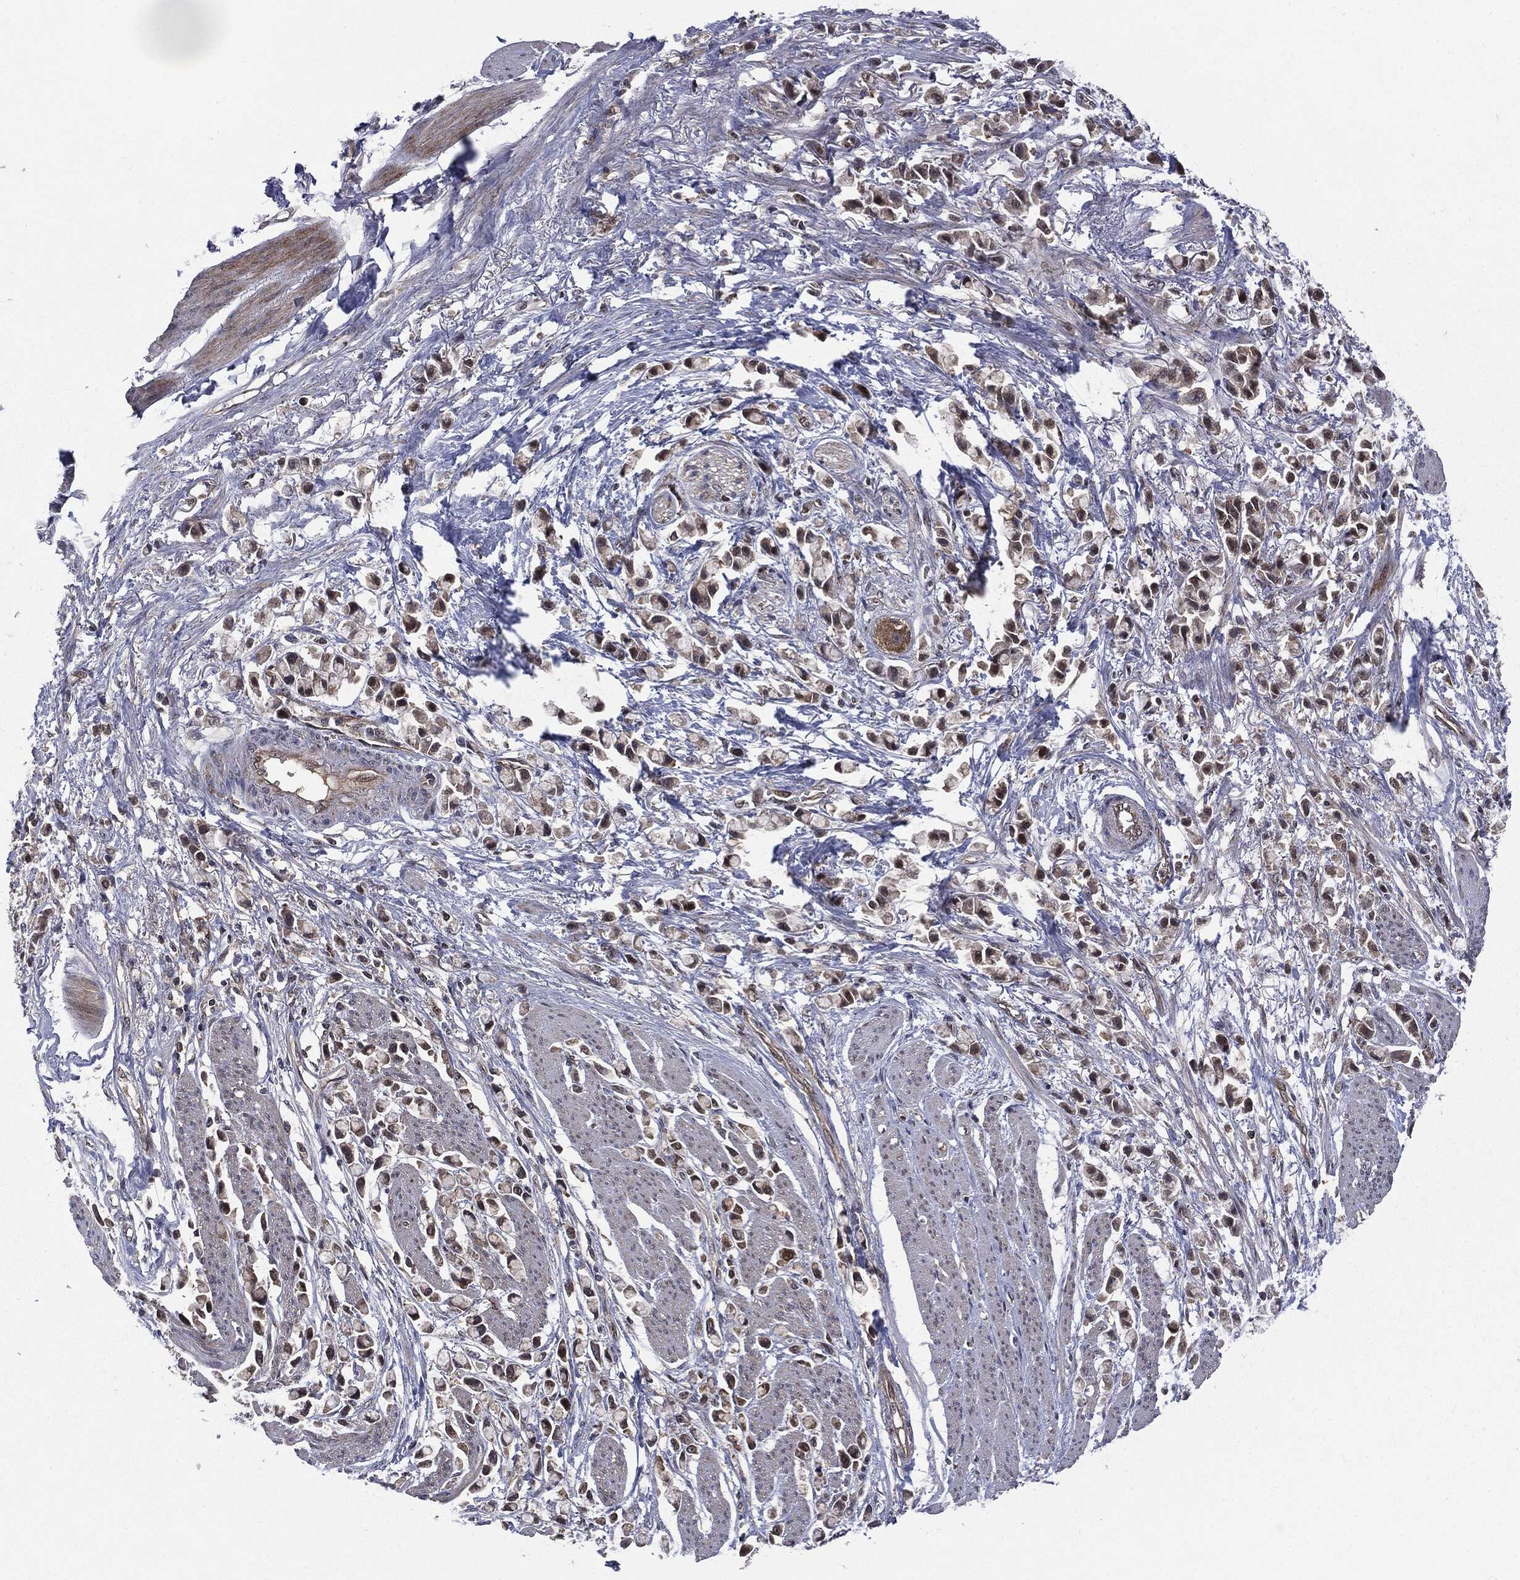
{"staining": {"intensity": "moderate", "quantity": "25%-75%", "location": "nuclear"}, "tissue": "stomach cancer", "cell_type": "Tumor cells", "image_type": "cancer", "snomed": [{"axis": "morphology", "description": "Adenocarcinoma, NOS"}, {"axis": "topography", "description": "Stomach"}], "caption": "High-power microscopy captured an IHC histopathology image of adenocarcinoma (stomach), revealing moderate nuclear positivity in approximately 25%-75% of tumor cells.", "gene": "PTPA", "patient": {"sex": "female", "age": 81}}